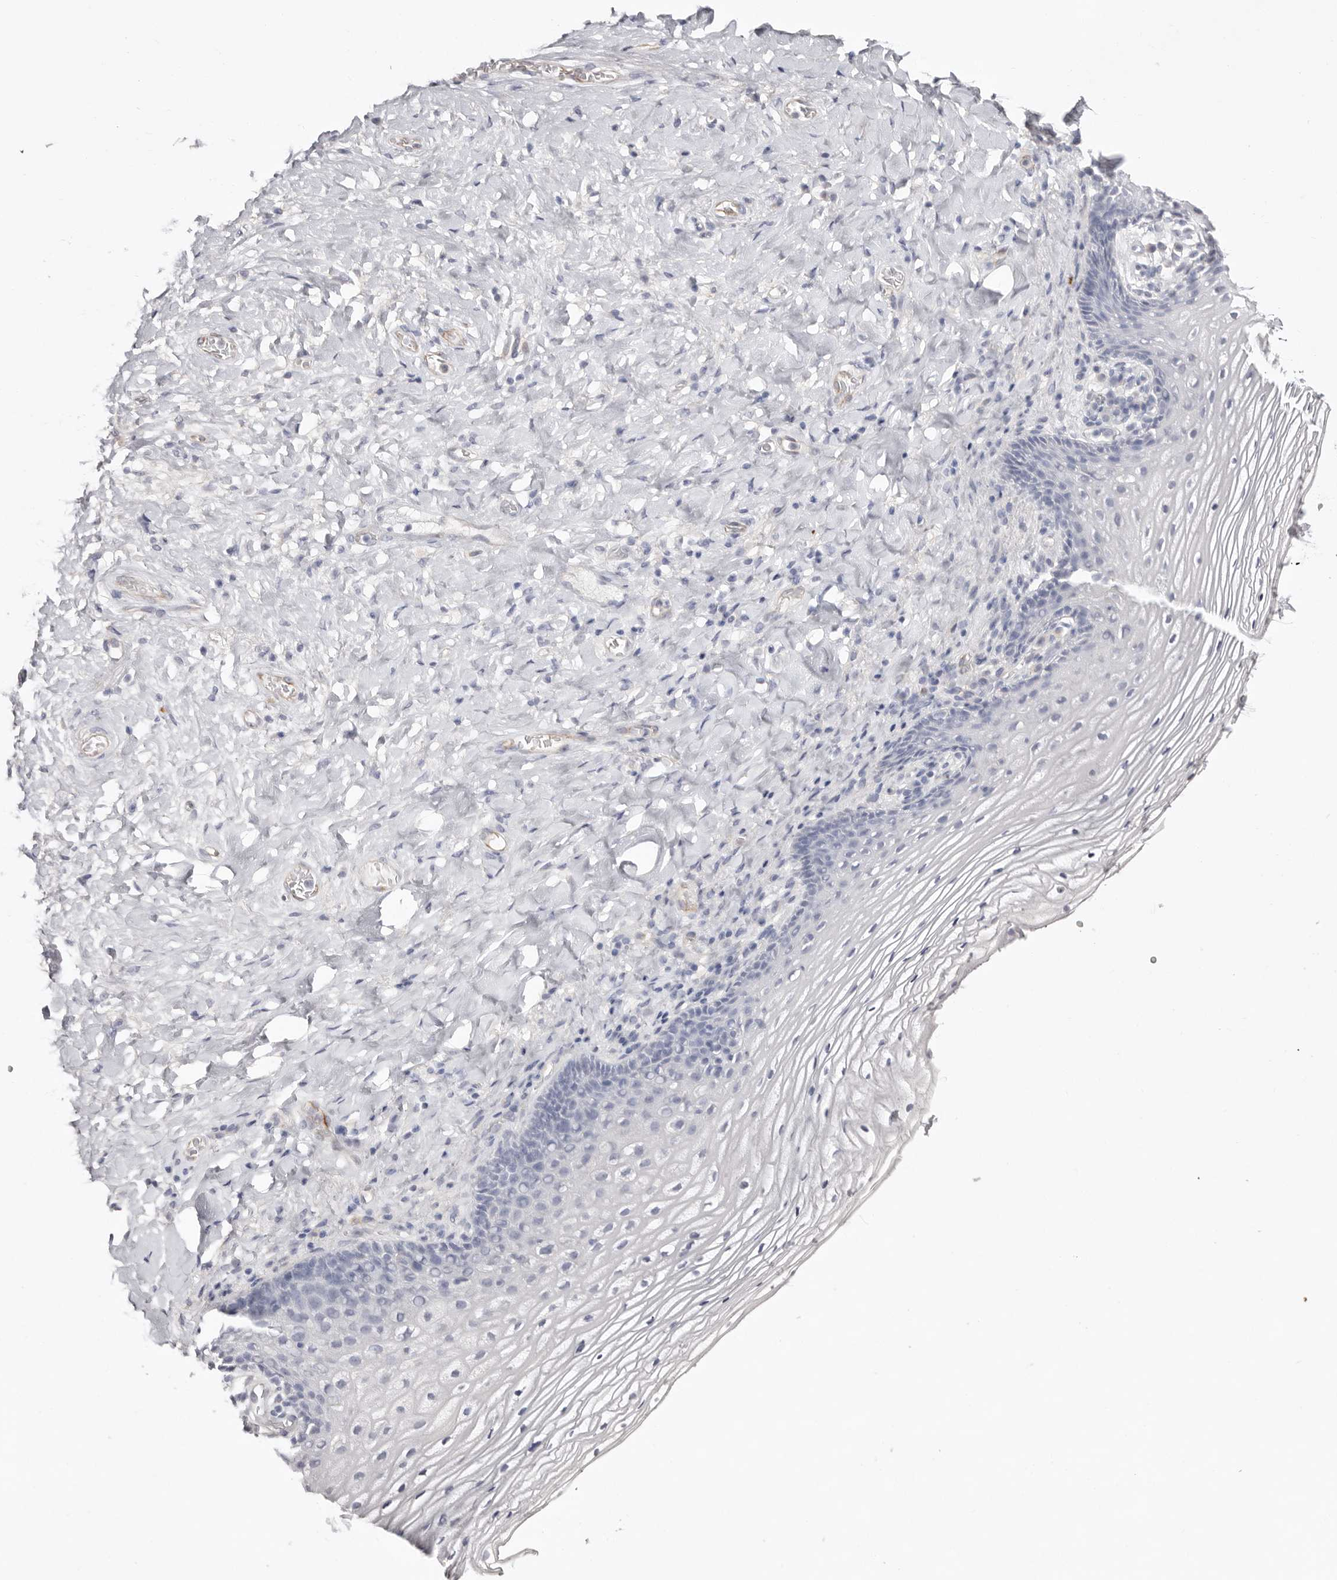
{"staining": {"intensity": "negative", "quantity": "none", "location": "none"}, "tissue": "vagina", "cell_type": "Squamous epithelial cells", "image_type": "normal", "snomed": [{"axis": "morphology", "description": "Normal tissue, NOS"}, {"axis": "topography", "description": "Vagina"}], "caption": "A high-resolution histopathology image shows IHC staining of normal vagina, which displays no significant positivity in squamous epithelial cells.", "gene": "PKDCC", "patient": {"sex": "female", "age": 60}}